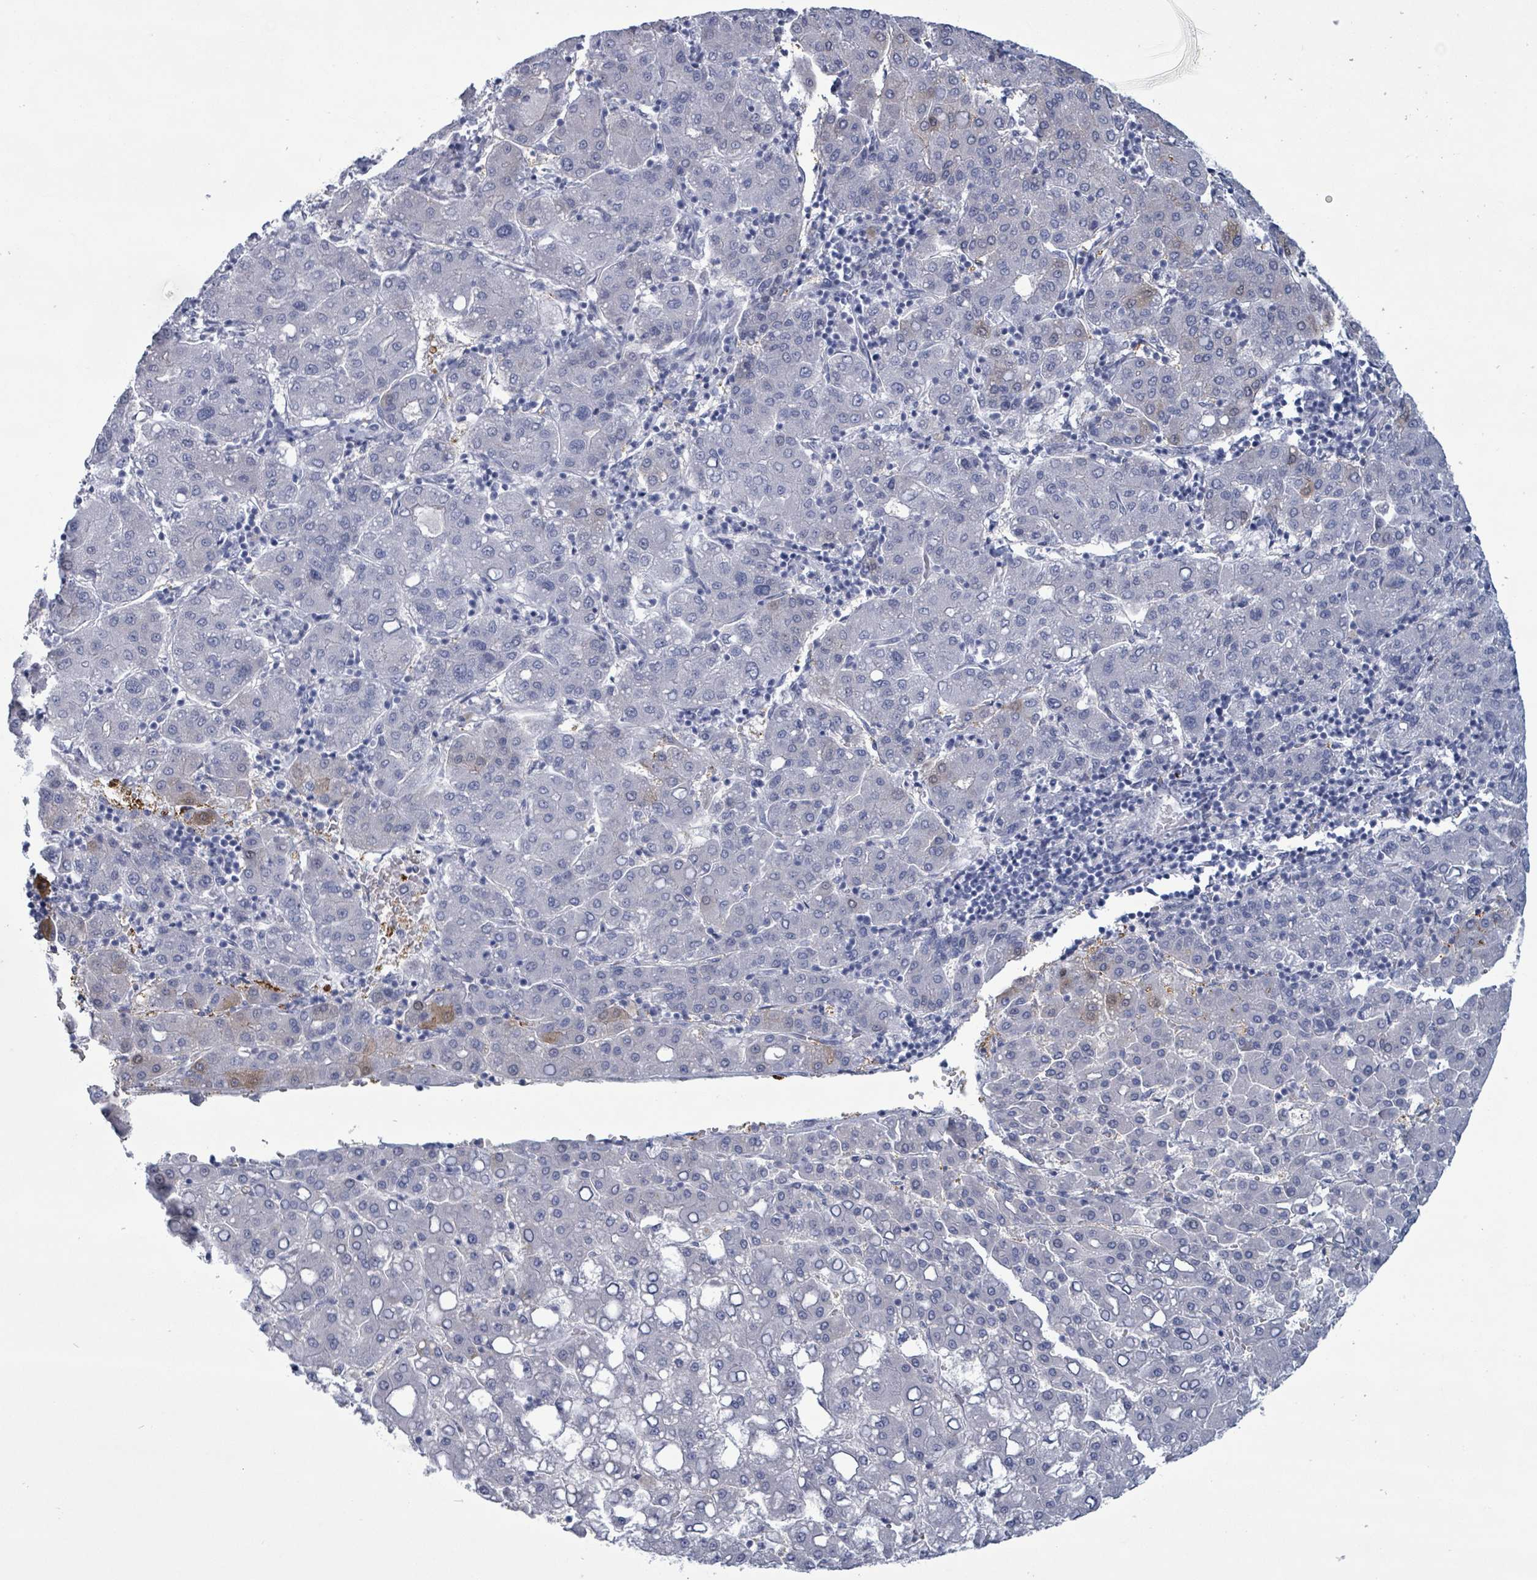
{"staining": {"intensity": "weak", "quantity": "<25%", "location": "cytoplasmic/membranous"}, "tissue": "liver cancer", "cell_type": "Tumor cells", "image_type": "cancer", "snomed": [{"axis": "morphology", "description": "Carcinoma, Hepatocellular, NOS"}, {"axis": "topography", "description": "Liver"}], "caption": "IHC of liver hepatocellular carcinoma shows no staining in tumor cells.", "gene": "ZNF771", "patient": {"sex": "male", "age": 65}}